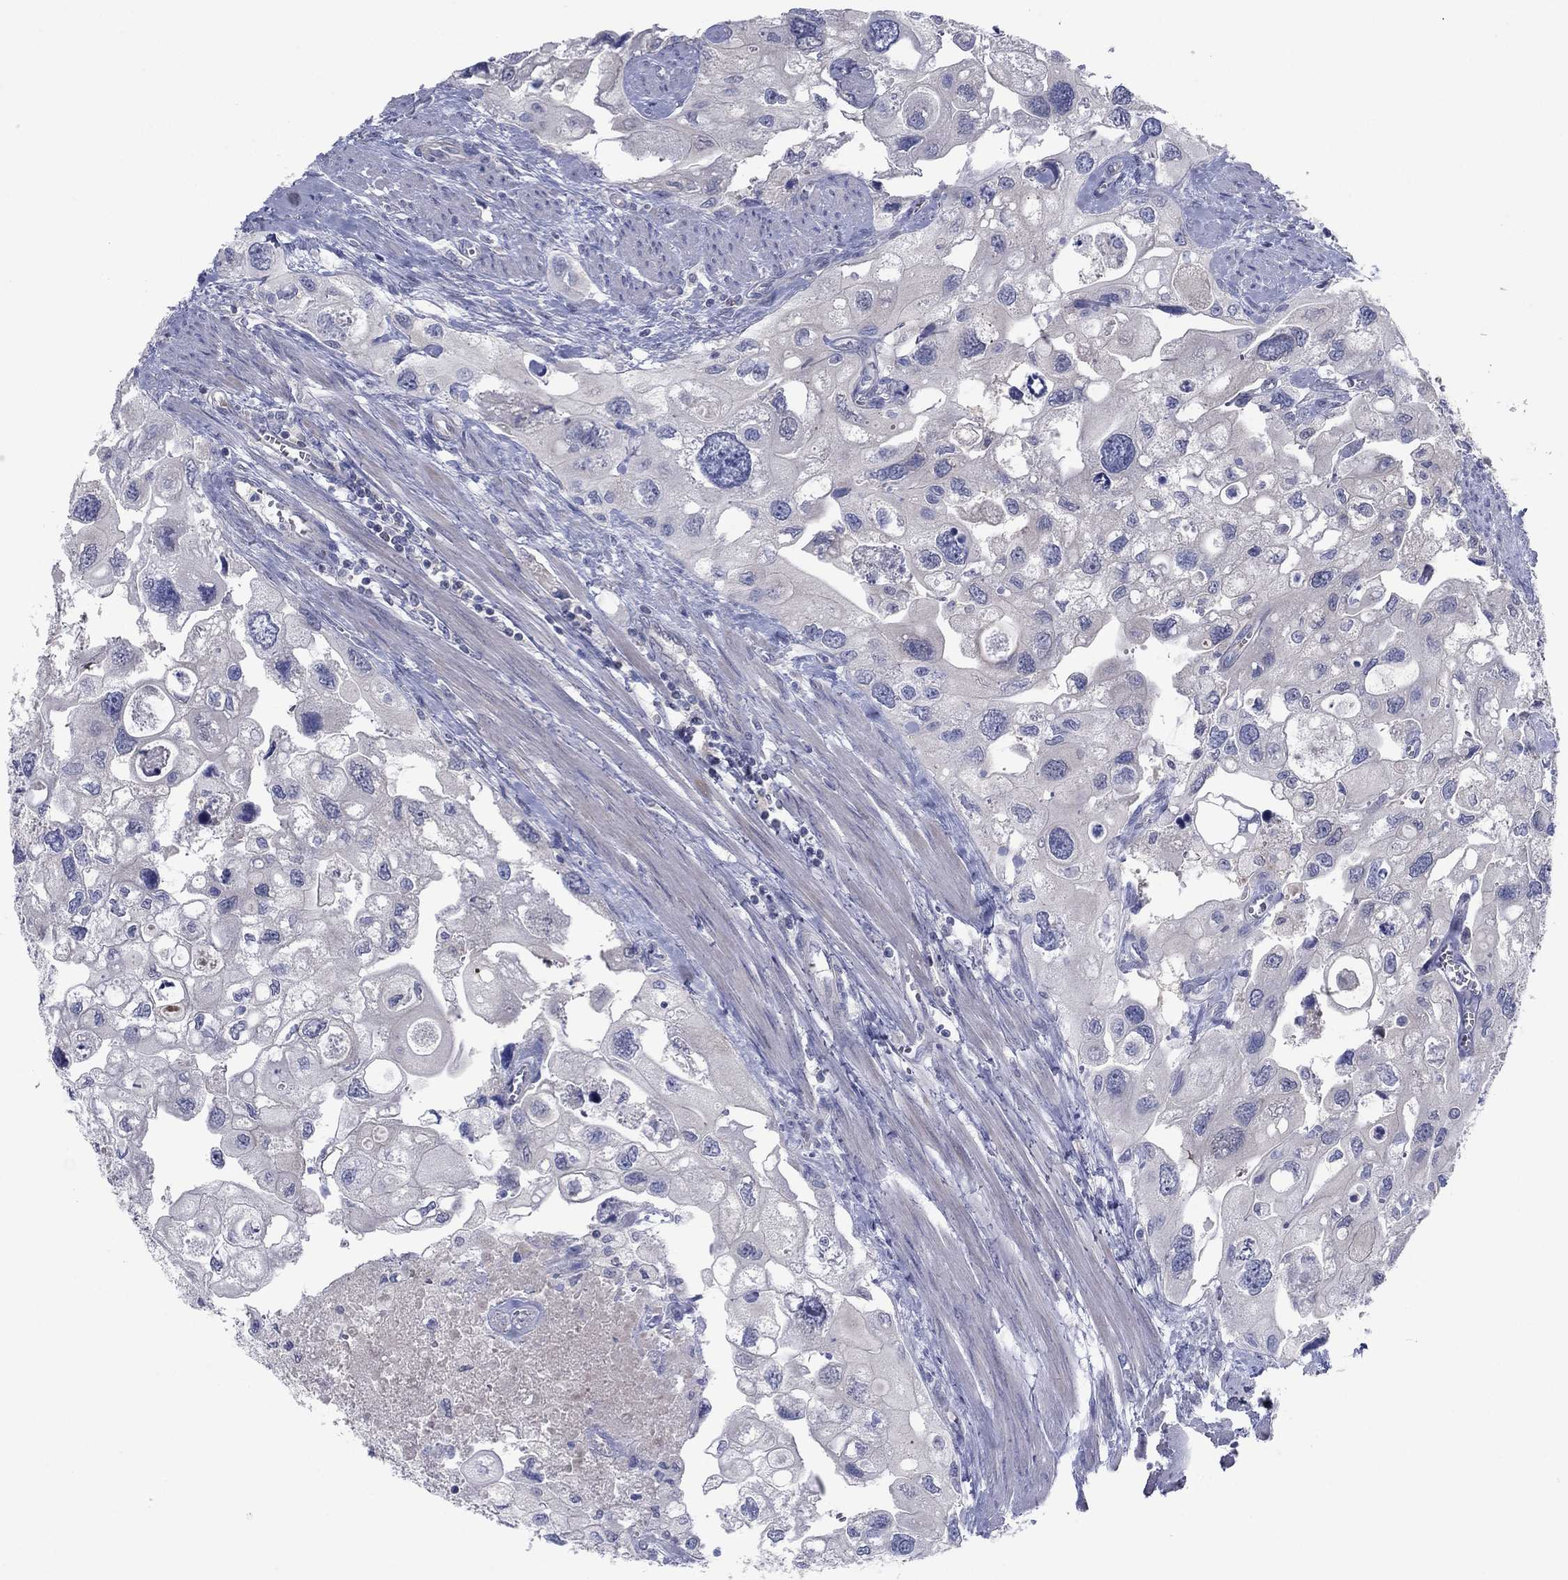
{"staining": {"intensity": "negative", "quantity": "none", "location": "none"}, "tissue": "urothelial cancer", "cell_type": "Tumor cells", "image_type": "cancer", "snomed": [{"axis": "morphology", "description": "Urothelial carcinoma, High grade"}, {"axis": "topography", "description": "Urinary bladder"}], "caption": "IHC of urothelial cancer reveals no expression in tumor cells. Brightfield microscopy of immunohistochemistry stained with DAB (3,3'-diaminobenzidine) (brown) and hematoxylin (blue), captured at high magnification.", "gene": "GRHPR", "patient": {"sex": "male", "age": 59}}